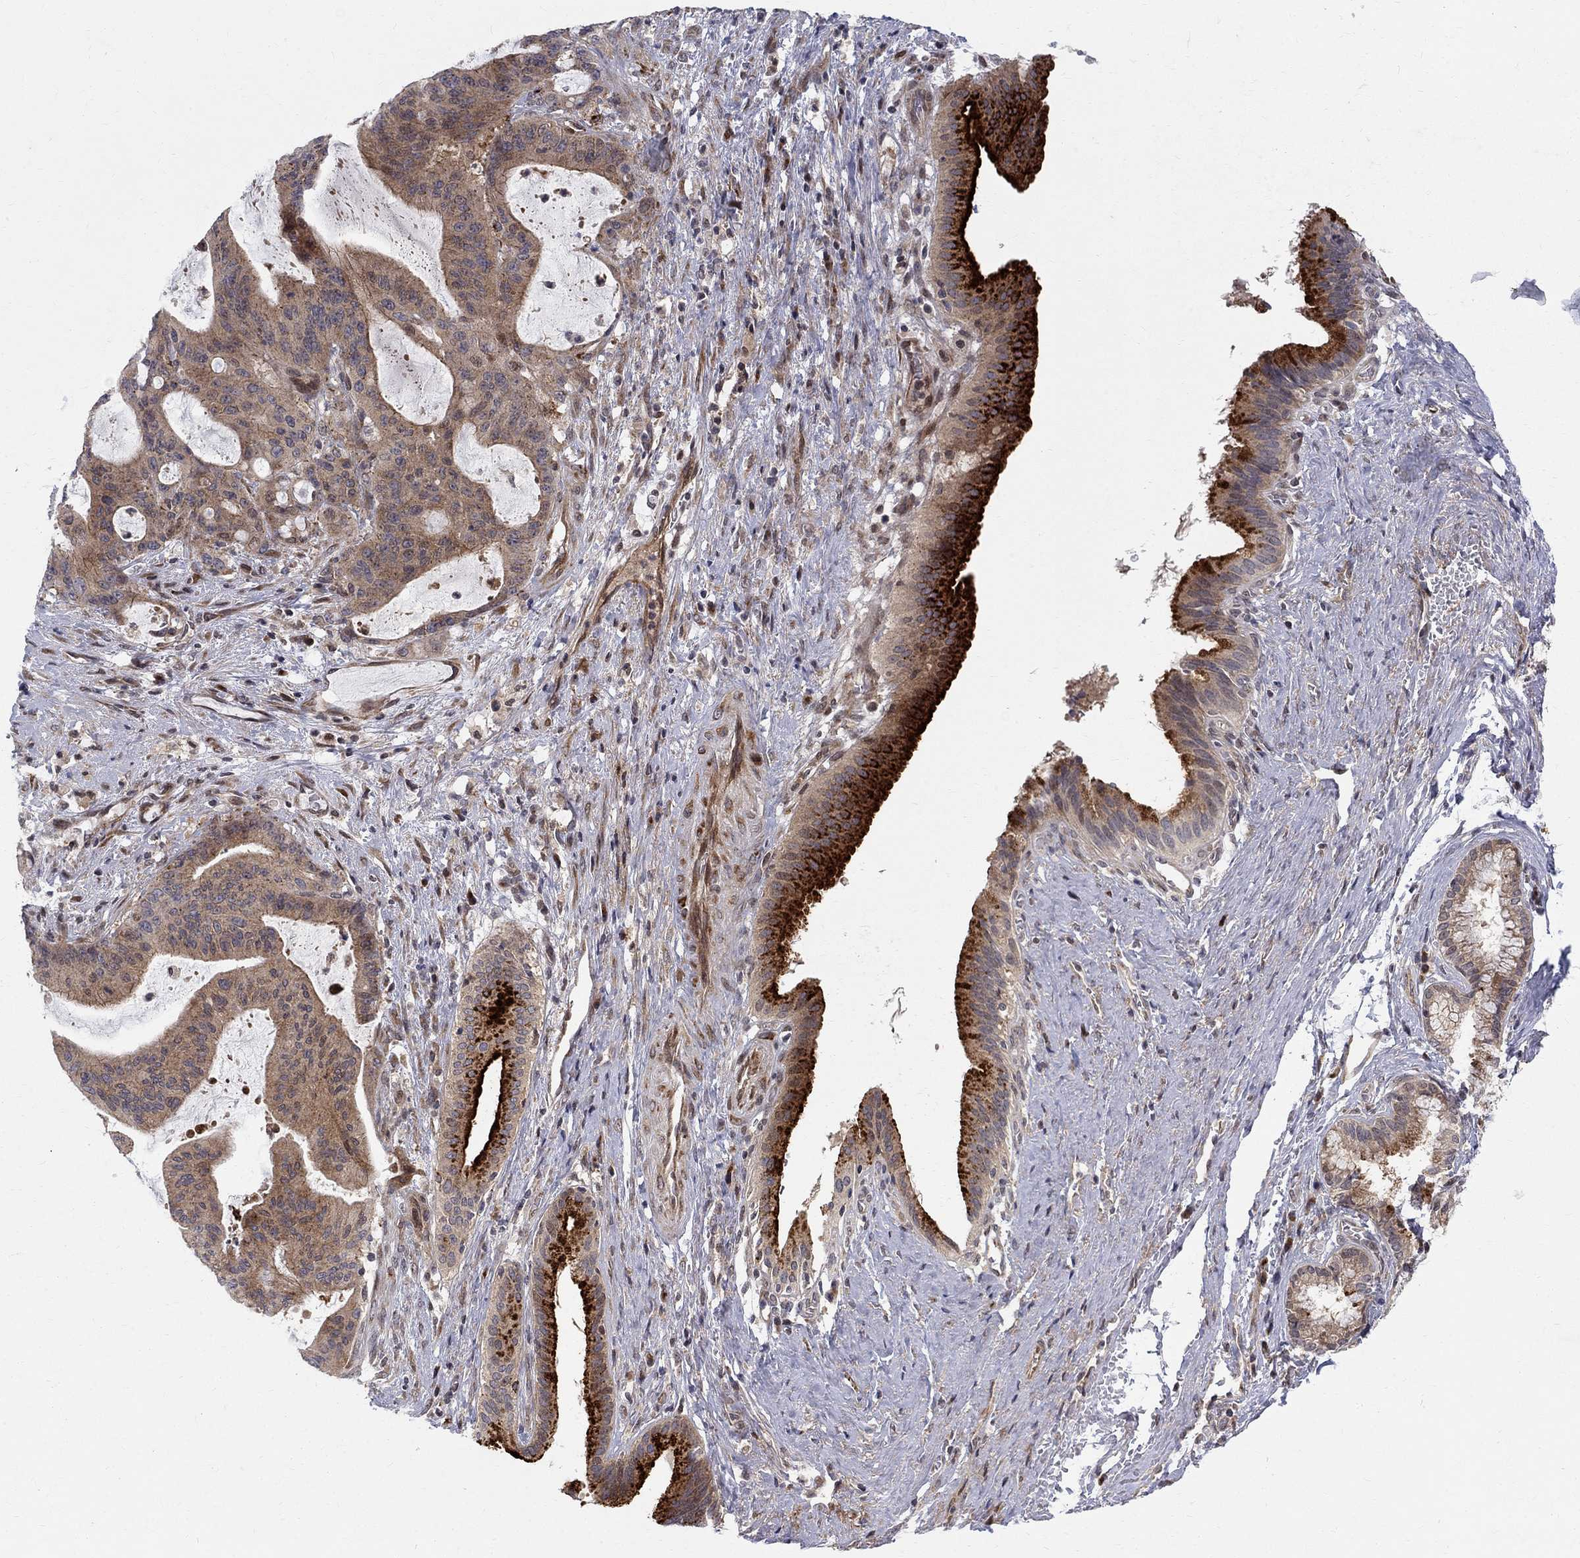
{"staining": {"intensity": "strong", "quantity": "<25%", "location": "cytoplasmic/membranous"}, "tissue": "liver cancer", "cell_type": "Tumor cells", "image_type": "cancer", "snomed": [{"axis": "morphology", "description": "Cholangiocarcinoma"}, {"axis": "topography", "description": "Liver"}], "caption": "Brown immunohistochemical staining in cholangiocarcinoma (liver) displays strong cytoplasmic/membranous expression in about <25% of tumor cells.", "gene": "WDR19", "patient": {"sex": "female", "age": 73}}